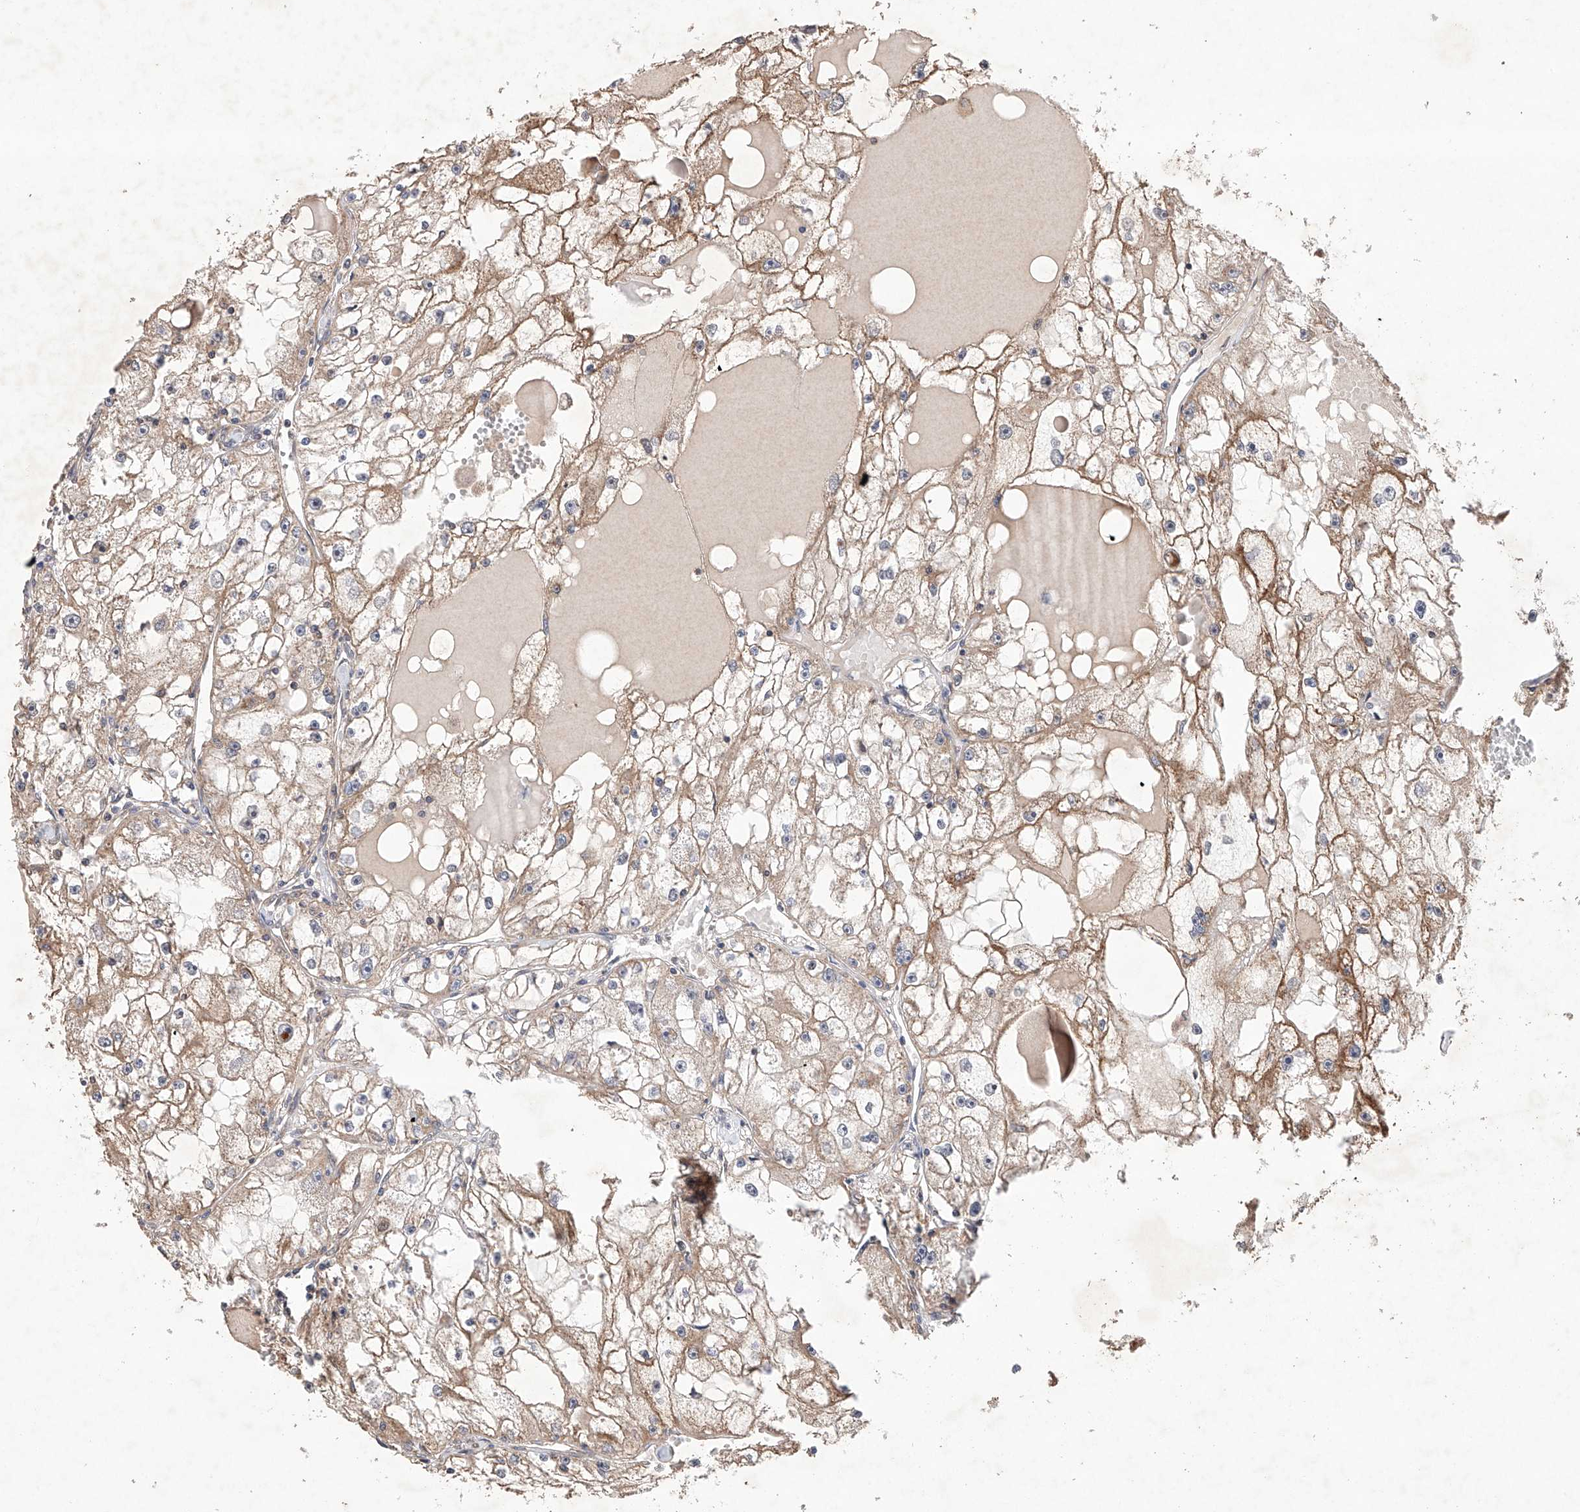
{"staining": {"intensity": "weak", "quantity": ">75%", "location": "cytoplasmic/membranous"}, "tissue": "renal cancer", "cell_type": "Tumor cells", "image_type": "cancer", "snomed": [{"axis": "morphology", "description": "Adenocarcinoma, NOS"}, {"axis": "topography", "description": "Kidney"}], "caption": "This micrograph demonstrates immunohistochemistry staining of adenocarcinoma (renal), with low weak cytoplasmic/membranous positivity in about >75% of tumor cells.", "gene": "LURAP1", "patient": {"sex": "male", "age": 56}}